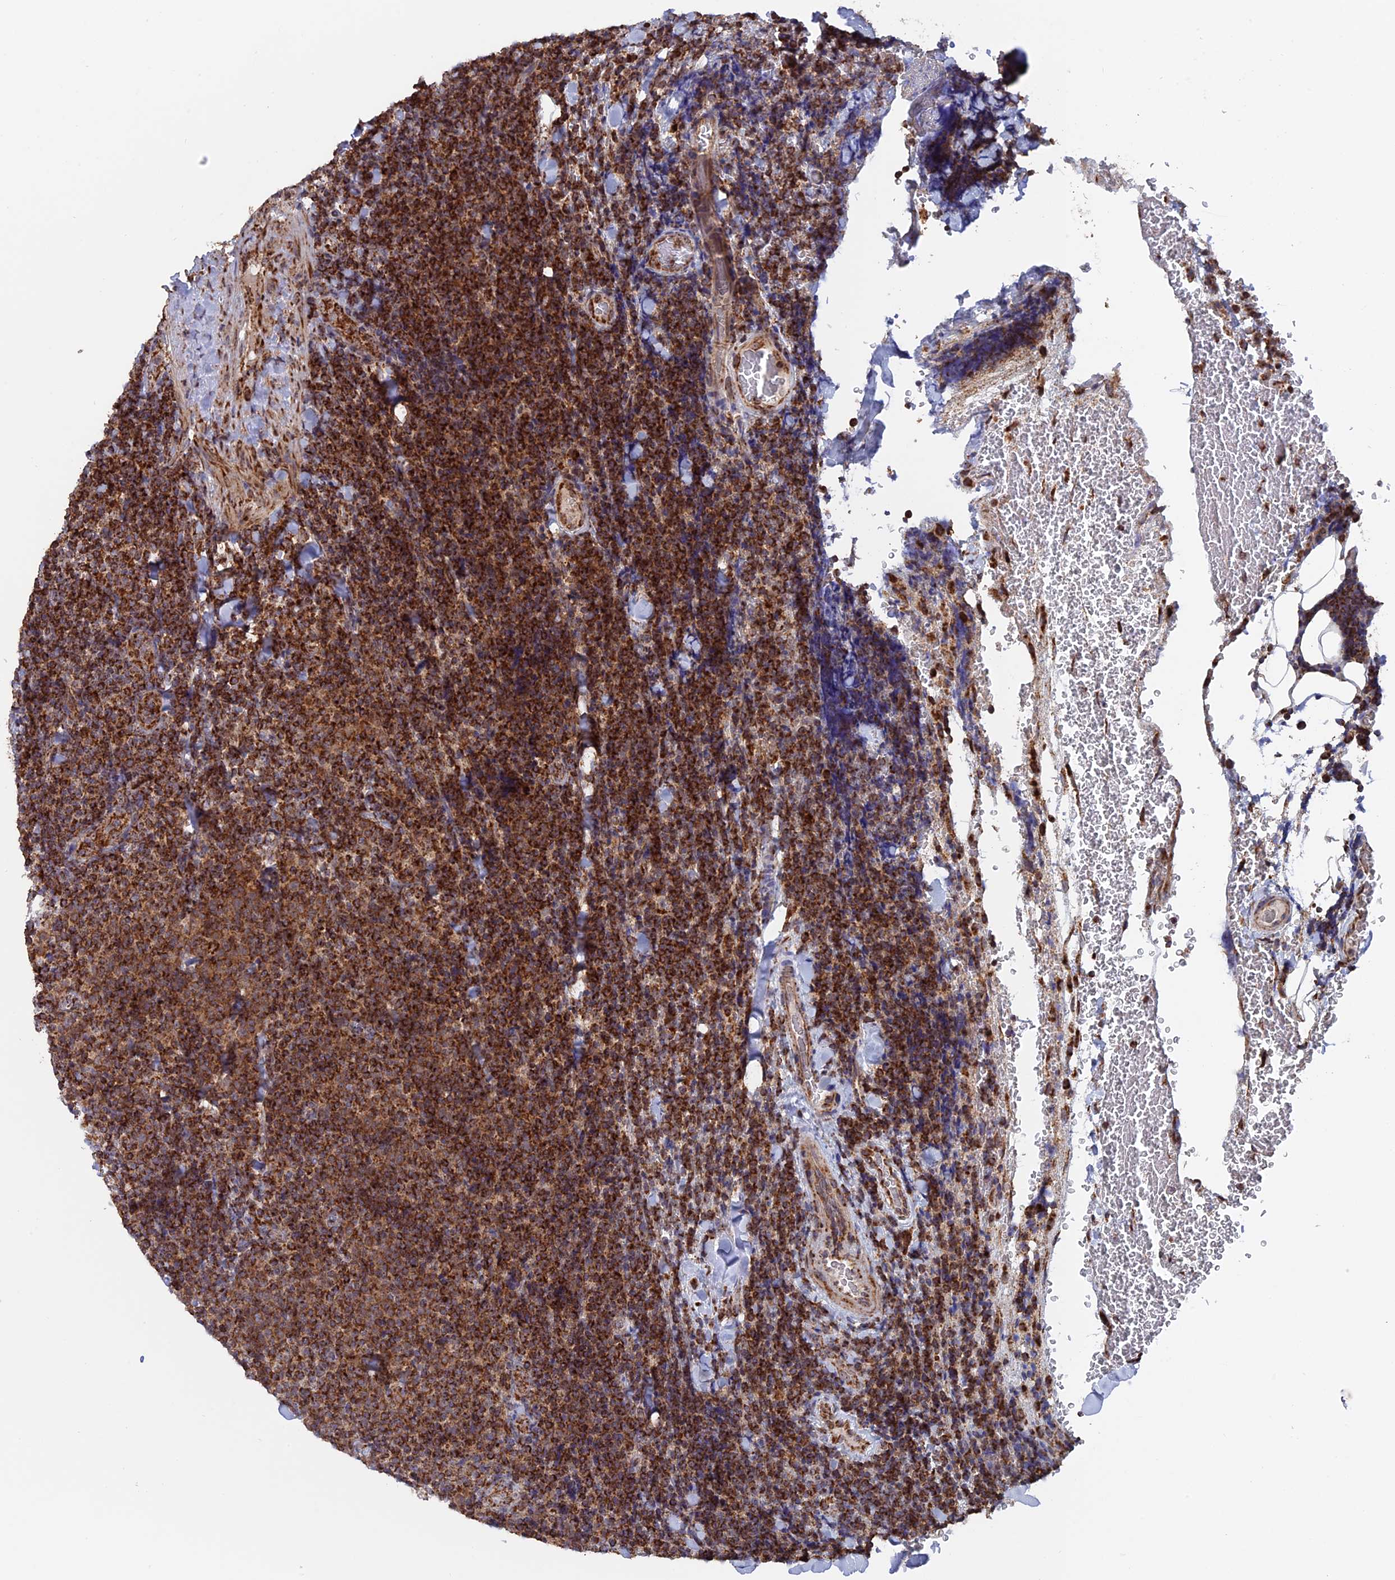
{"staining": {"intensity": "strong", "quantity": ">75%", "location": "cytoplasmic/membranous"}, "tissue": "lymphoma", "cell_type": "Tumor cells", "image_type": "cancer", "snomed": [{"axis": "morphology", "description": "Malignant lymphoma, non-Hodgkin's type, Low grade"}, {"axis": "topography", "description": "Lymph node"}], "caption": "Protein expression by IHC demonstrates strong cytoplasmic/membranous staining in approximately >75% of tumor cells in lymphoma.", "gene": "DTYMK", "patient": {"sex": "male", "age": 66}}